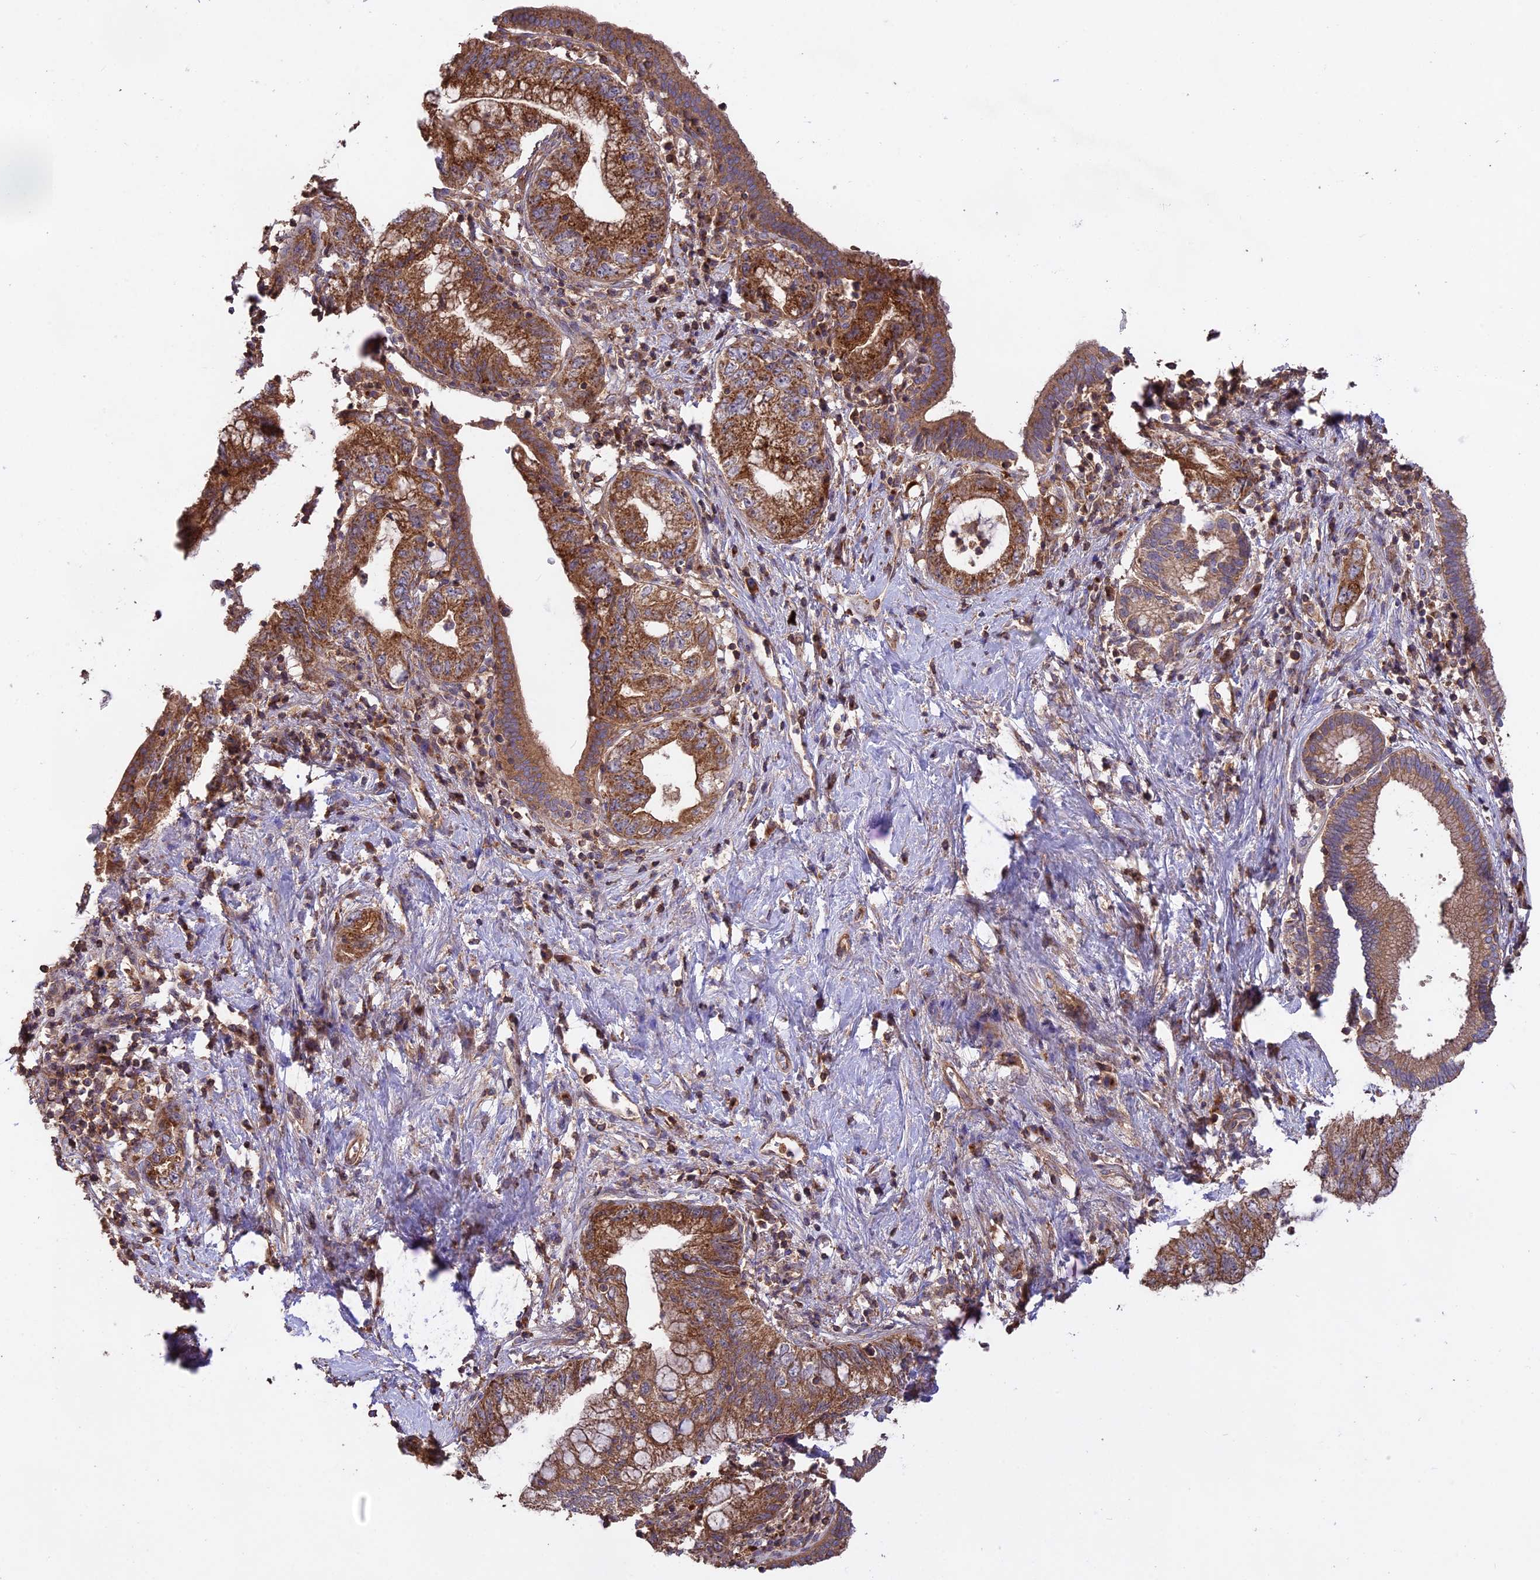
{"staining": {"intensity": "moderate", "quantity": ">75%", "location": "cytoplasmic/membranous"}, "tissue": "pancreatic cancer", "cell_type": "Tumor cells", "image_type": "cancer", "snomed": [{"axis": "morphology", "description": "Adenocarcinoma, NOS"}, {"axis": "topography", "description": "Pancreas"}], "caption": "Pancreatic adenocarcinoma stained for a protein (brown) shows moderate cytoplasmic/membranous positive positivity in approximately >75% of tumor cells.", "gene": "NUDT8", "patient": {"sex": "female", "age": 73}}